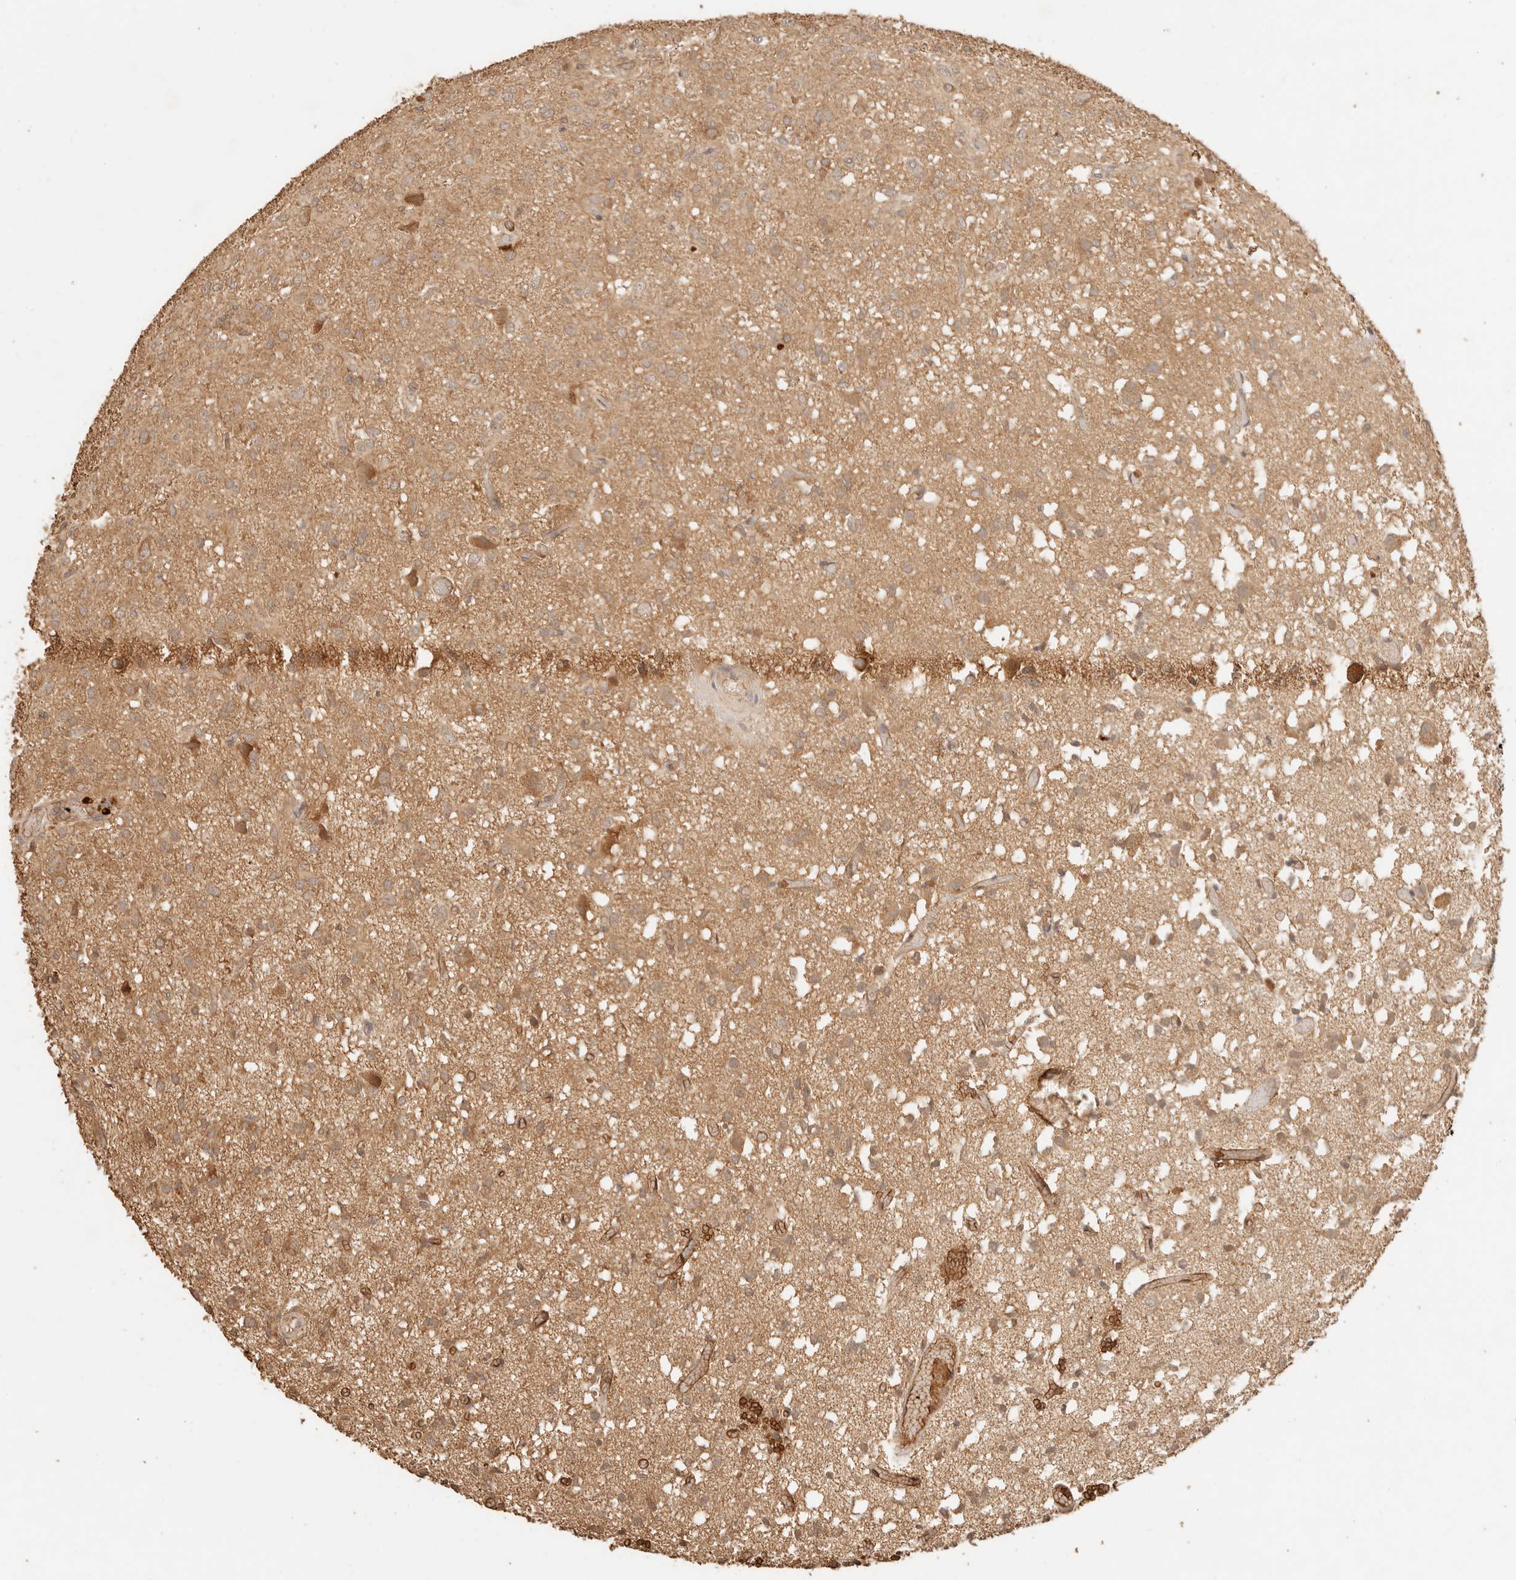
{"staining": {"intensity": "moderate", "quantity": "25%-75%", "location": "cytoplasmic/membranous,nuclear"}, "tissue": "glioma", "cell_type": "Tumor cells", "image_type": "cancer", "snomed": [{"axis": "morphology", "description": "Glioma, malignant, High grade"}, {"axis": "topography", "description": "Brain"}], "caption": "This is an image of immunohistochemistry (IHC) staining of high-grade glioma (malignant), which shows moderate expression in the cytoplasmic/membranous and nuclear of tumor cells.", "gene": "INTS11", "patient": {"sex": "female", "age": 59}}